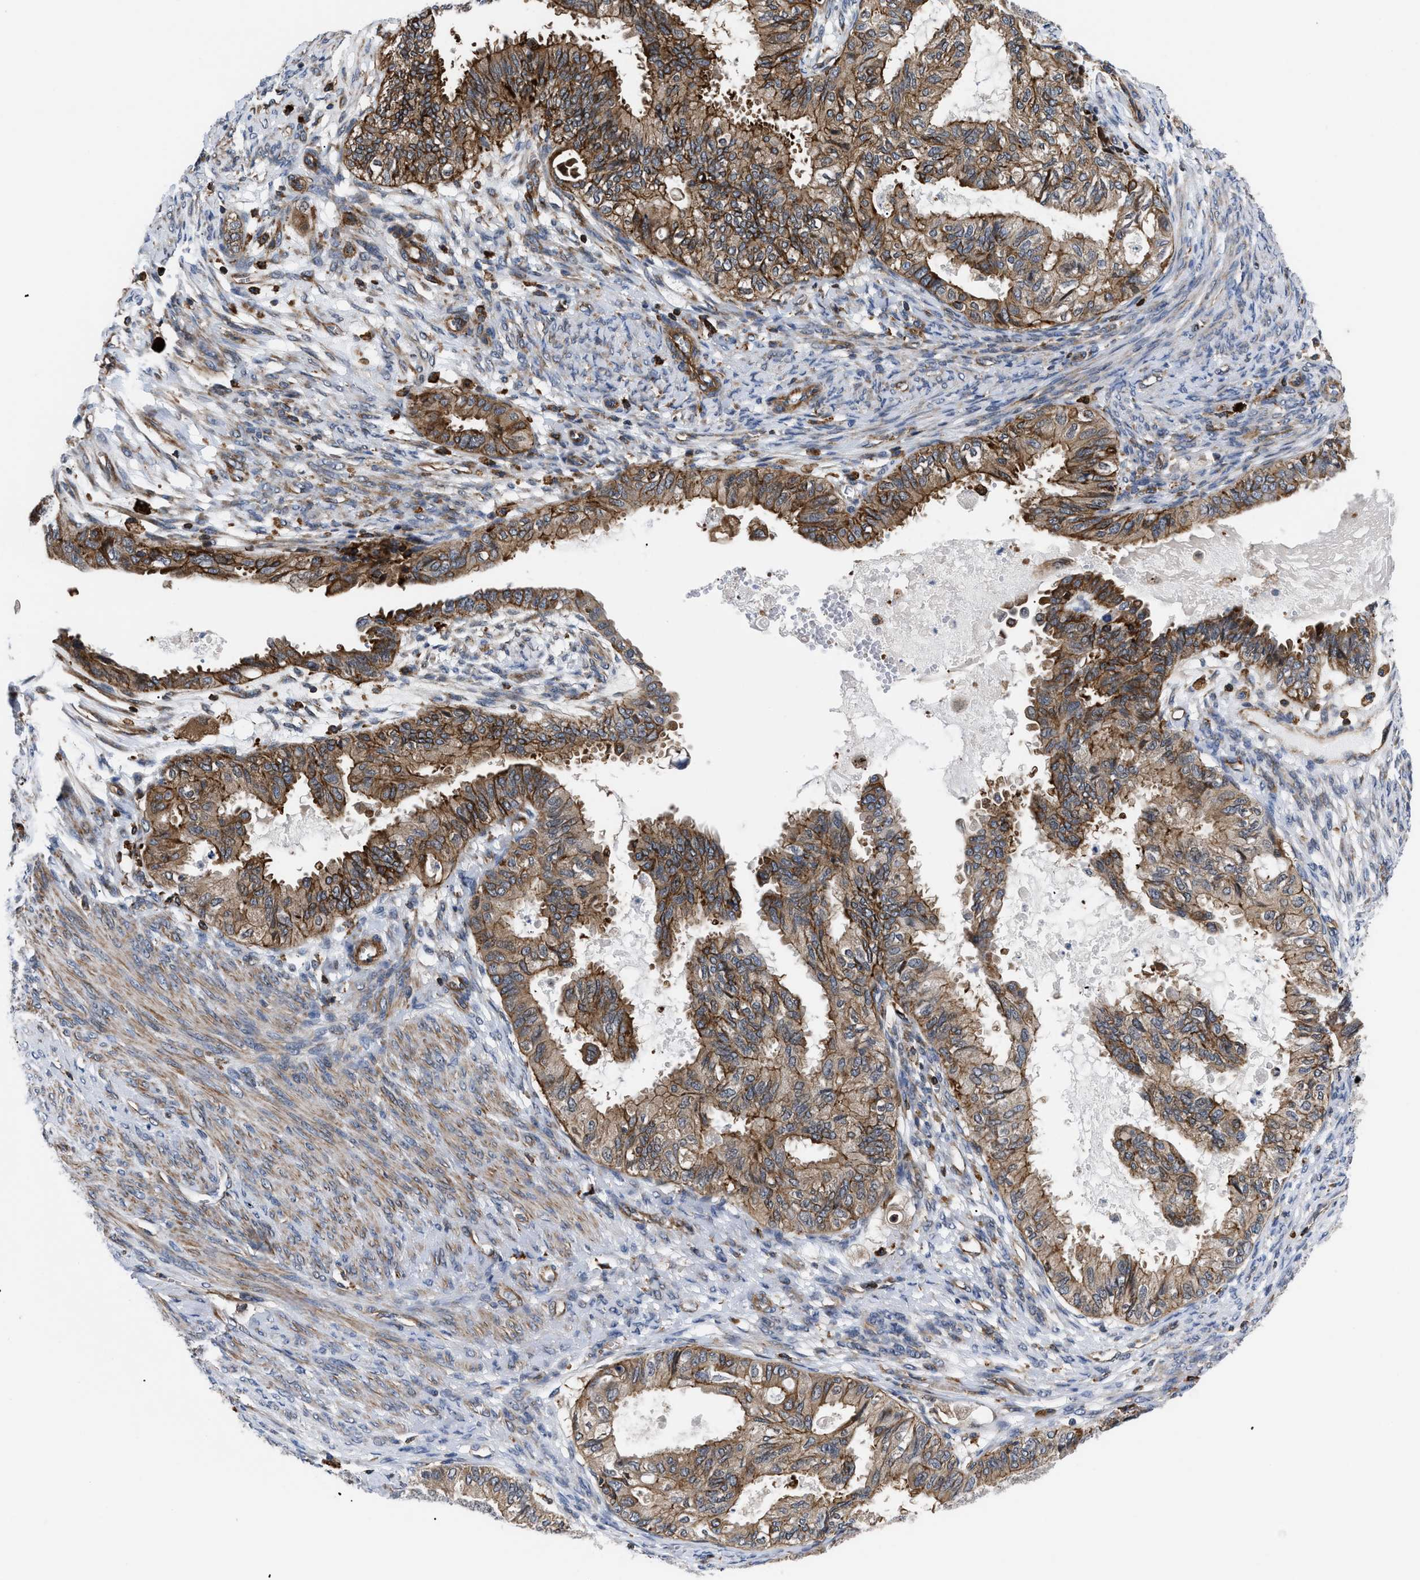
{"staining": {"intensity": "moderate", "quantity": ">75%", "location": "cytoplasmic/membranous"}, "tissue": "cervical cancer", "cell_type": "Tumor cells", "image_type": "cancer", "snomed": [{"axis": "morphology", "description": "Normal tissue, NOS"}, {"axis": "morphology", "description": "Adenocarcinoma, NOS"}, {"axis": "topography", "description": "Cervix"}, {"axis": "topography", "description": "Endometrium"}], "caption": "Immunohistochemical staining of human cervical cancer (adenocarcinoma) demonstrates moderate cytoplasmic/membranous protein expression in about >75% of tumor cells.", "gene": "SPAST", "patient": {"sex": "female", "age": 86}}